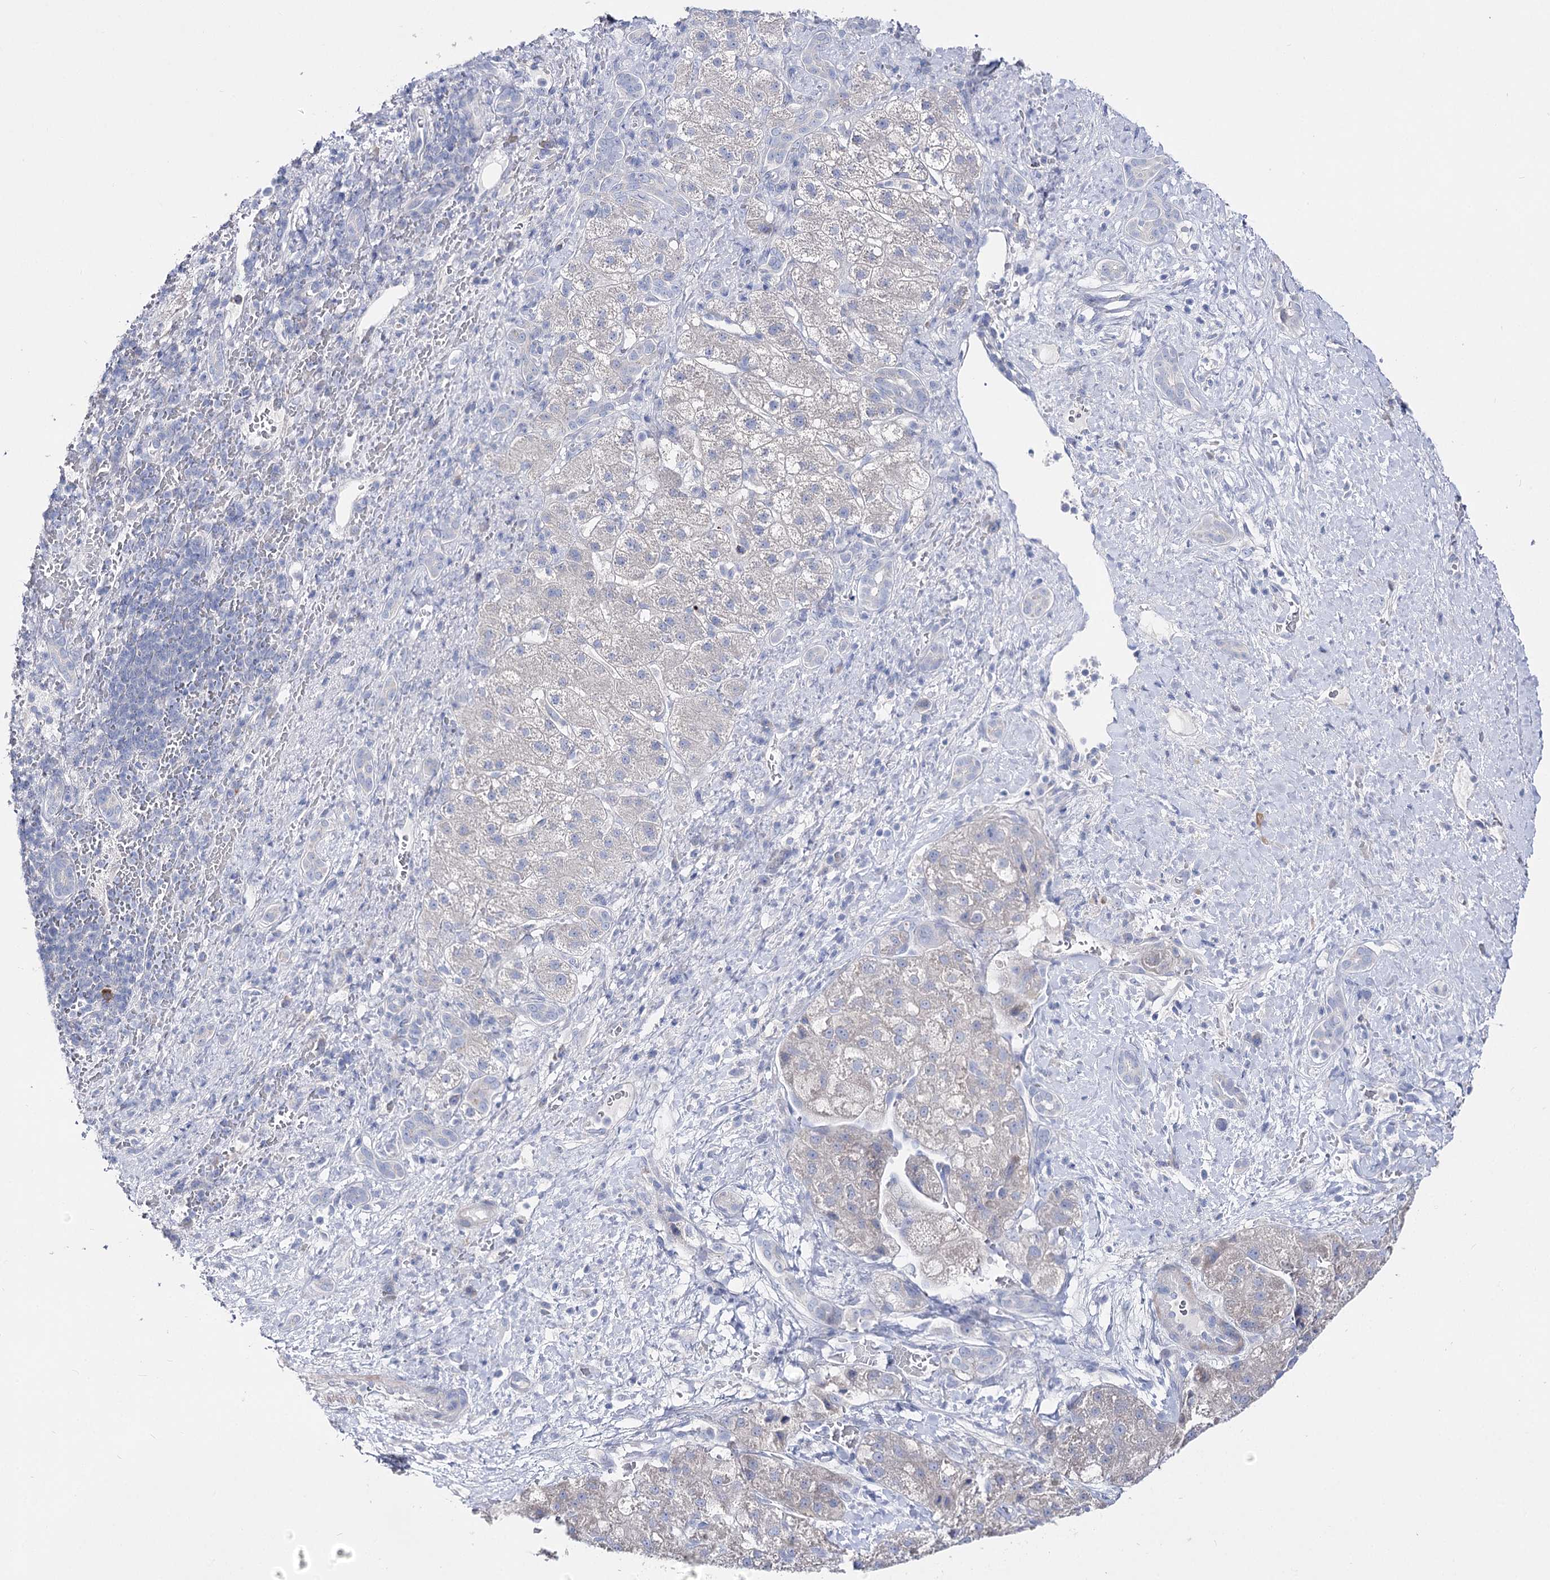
{"staining": {"intensity": "negative", "quantity": "none", "location": "none"}, "tissue": "liver cancer", "cell_type": "Tumor cells", "image_type": "cancer", "snomed": [{"axis": "morphology", "description": "Normal tissue, NOS"}, {"axis": "morphology", "description": "Carcinoma, Hepatocellular, NOS"}, {"axis": "topography", "description": "Liver"}], "caption": "The histopathology image reveals no significant positivity in tumor cells of liver cancer.", "gene": "NRAP", "patient": {"sex": "male", "age": 57}}